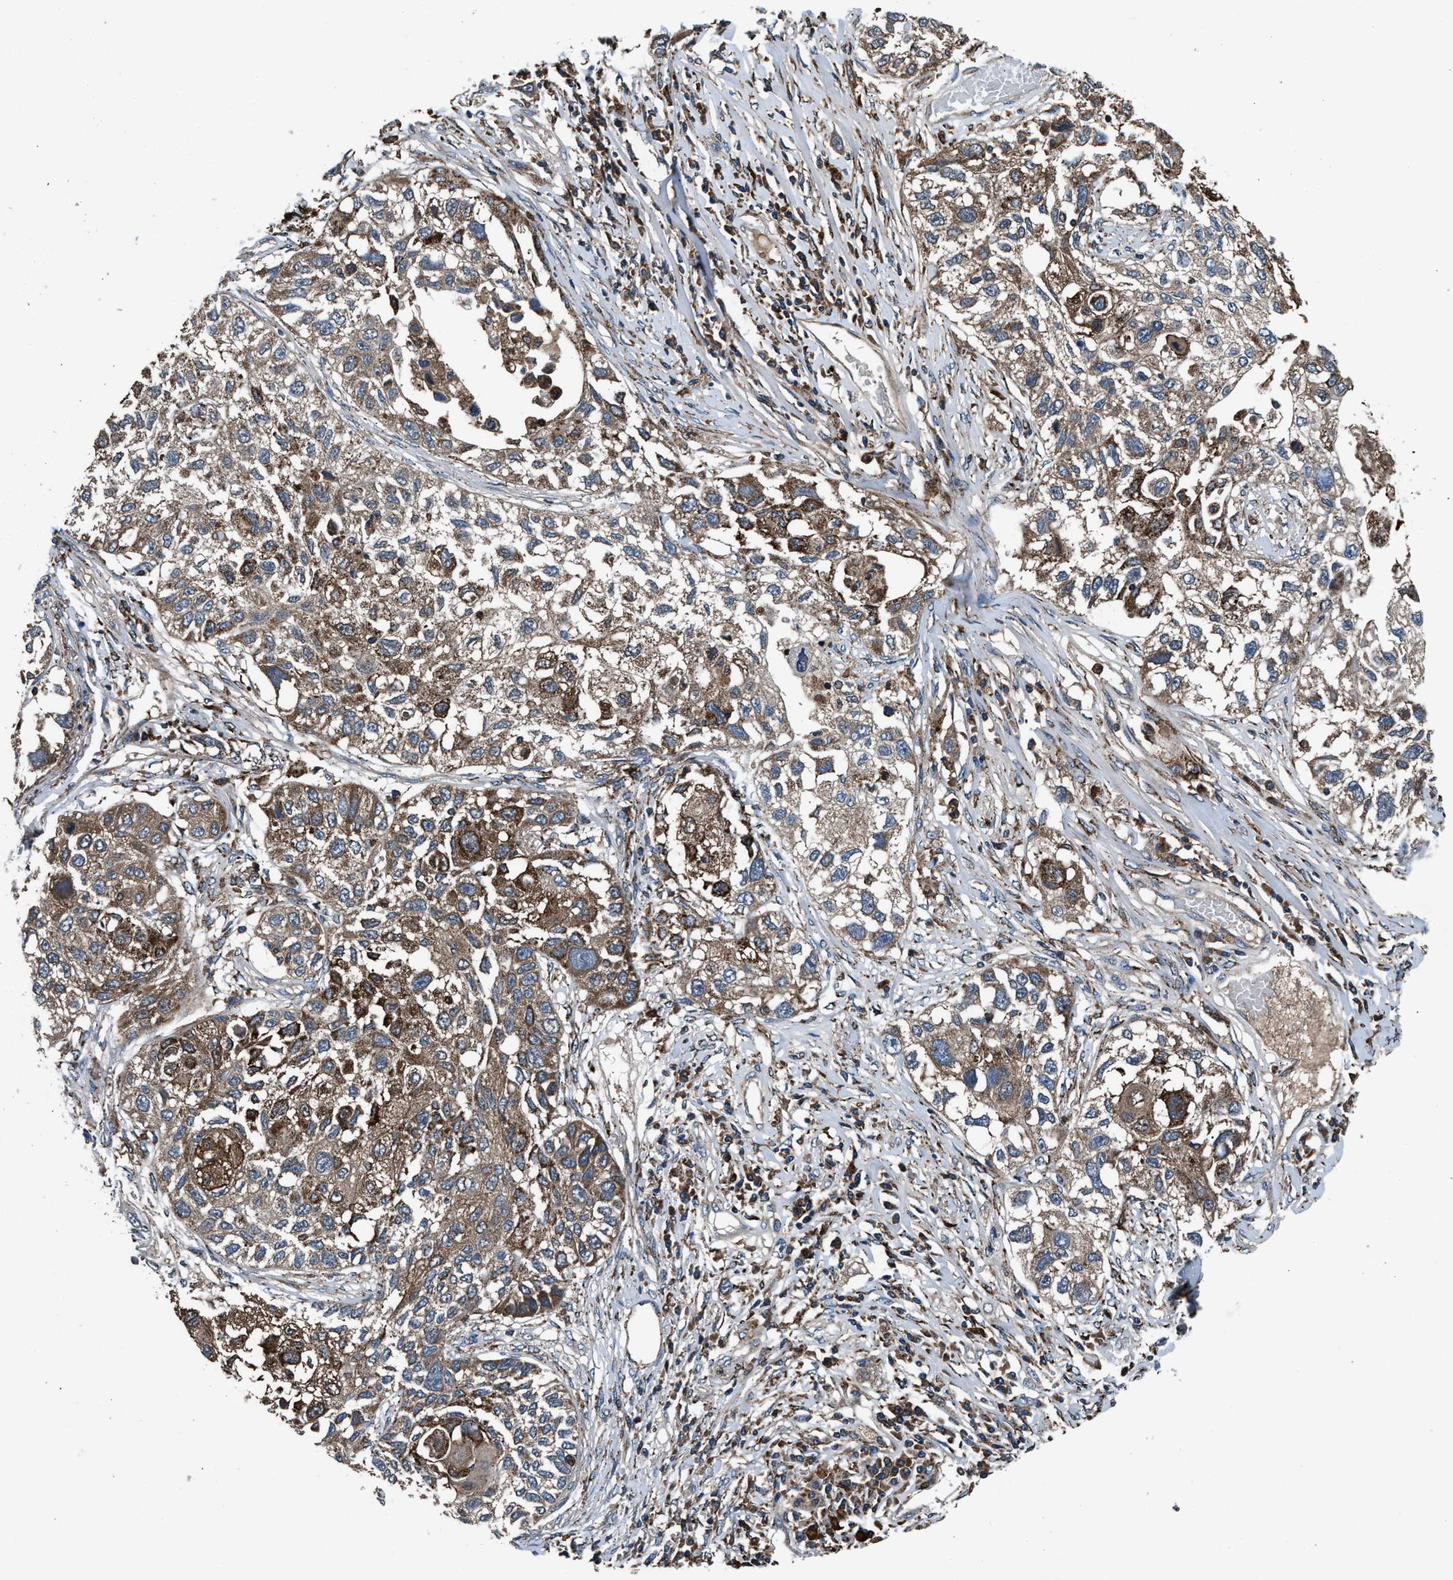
{"staining": {"intensity": "moderate", "quantity": "25%-75%", "location": "cytoplasmic/membranous"}, "tissue": "lung cancer", "cell_type": "Tumor cells", "image_type": "cancer", "snomed": [{"axis": "morphology", "description": "Squamous cell carcinoma, NOS"}, {"axis": "topography", "description": "Lung"}], "caption": "This image demonstrates immunohistochemistry staining of squamous cell carcinoma (lung), with medium moderate cytoplasmic/membranous staining in about 25%-75% of tumor cells.", "gene": "FAM221A", "patient": {"sex": "male", "age": 71}}